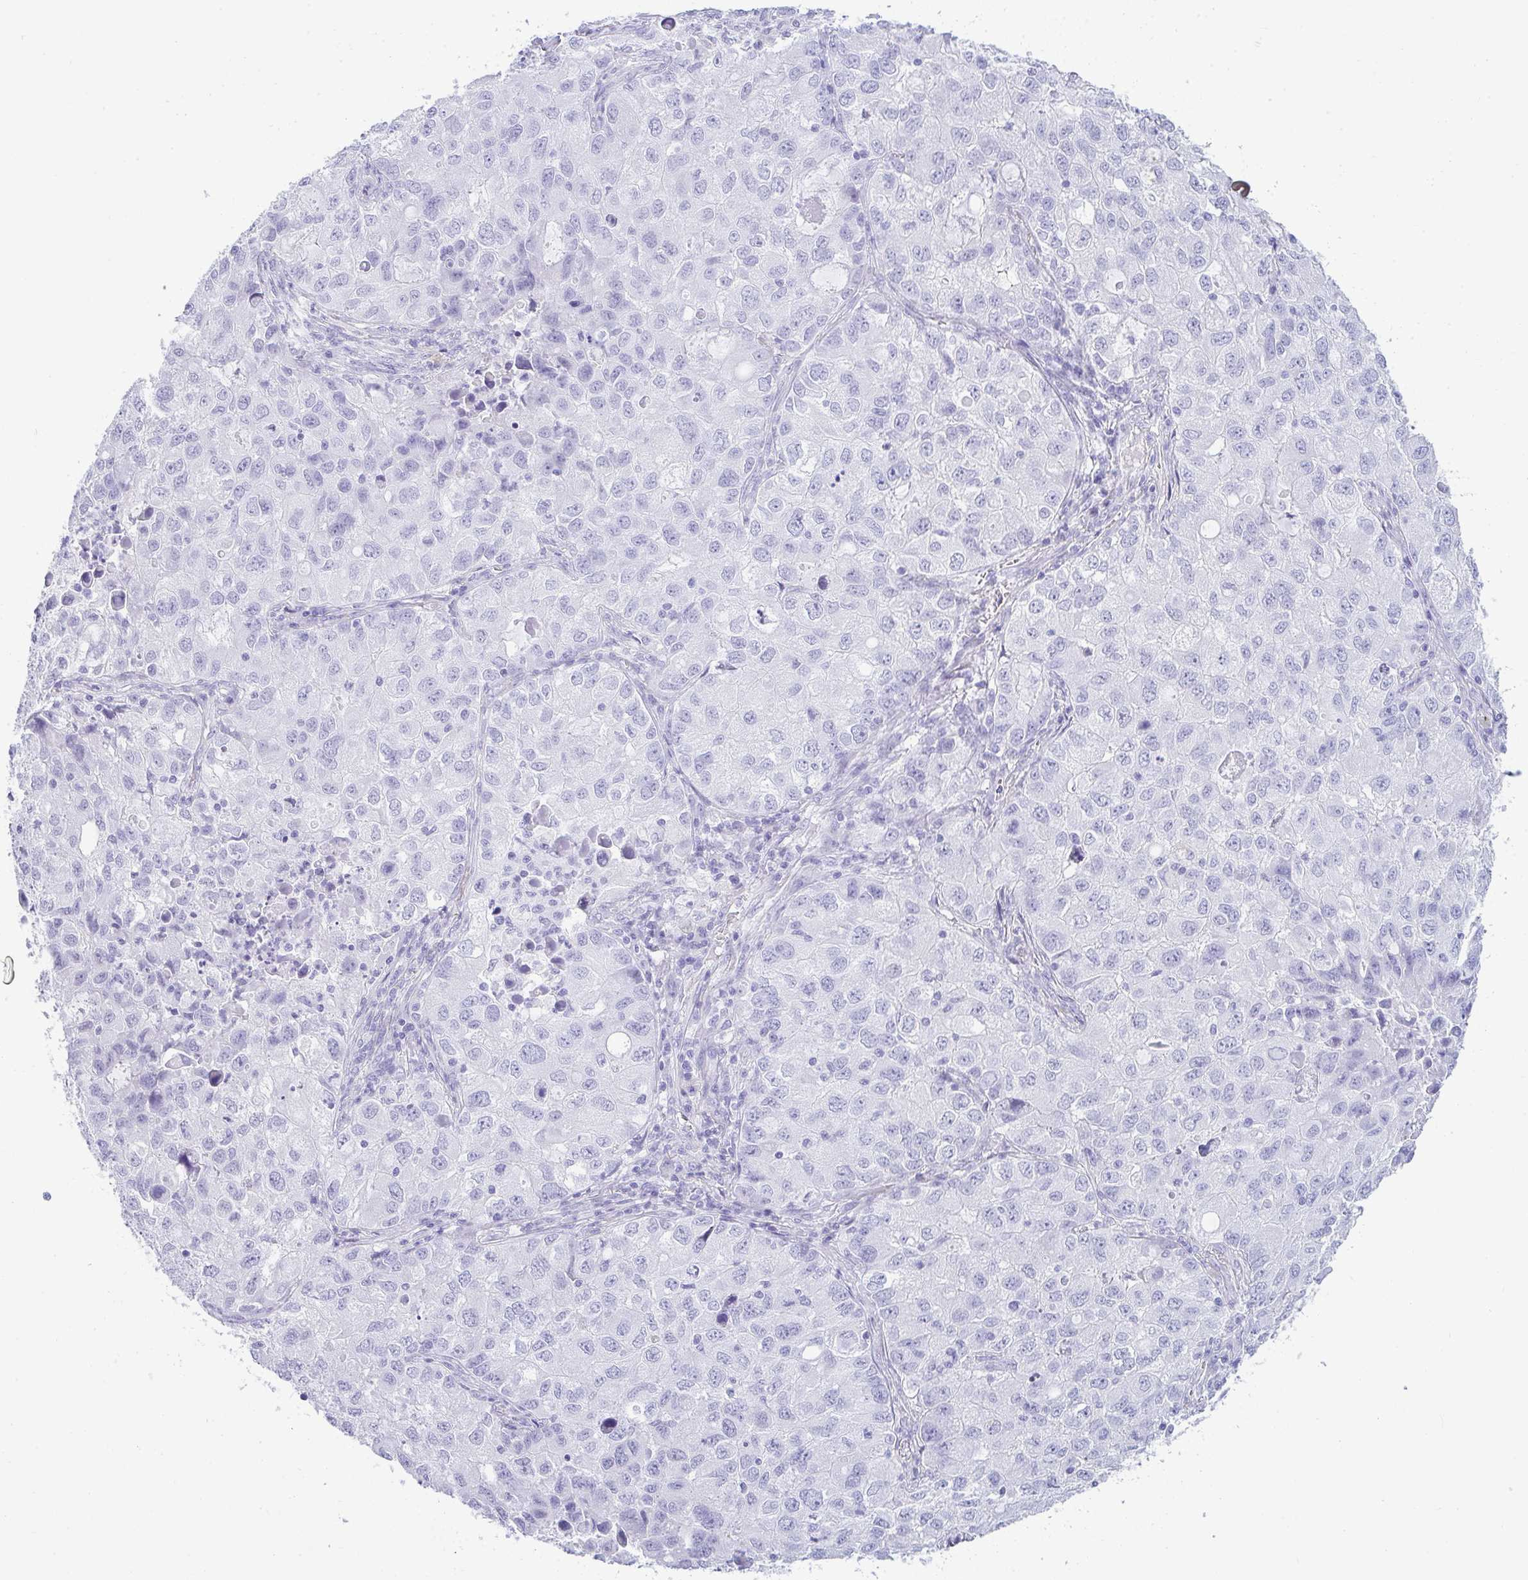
{"staining": {"intensity": "negative", "quantity": "none", "location": "none"}, "tissue": "lung cancer", "cell_type": "Tumor cells", "image_type": "cancer", "snomed": [{"axis": "morphology", "description": "Normal morphology"}, {"axis": "morphology", "description": "Adenocarcinoma, NOS"}, {"axis": "topography", "description": "Lymph node"}, {"axis": "topography", "description": "Lung"}], "caption": "An IHC micrograph of lung adenocarcinoma is shown. There is no staining in tumor cells of lung adenocarcinoma. (DAB (3,3'-diaminobenzidine) immunohistochemistry (IHC), high magnification).", "gene": "RASL10A", "patient": {"sex": "female", "age": 51}}